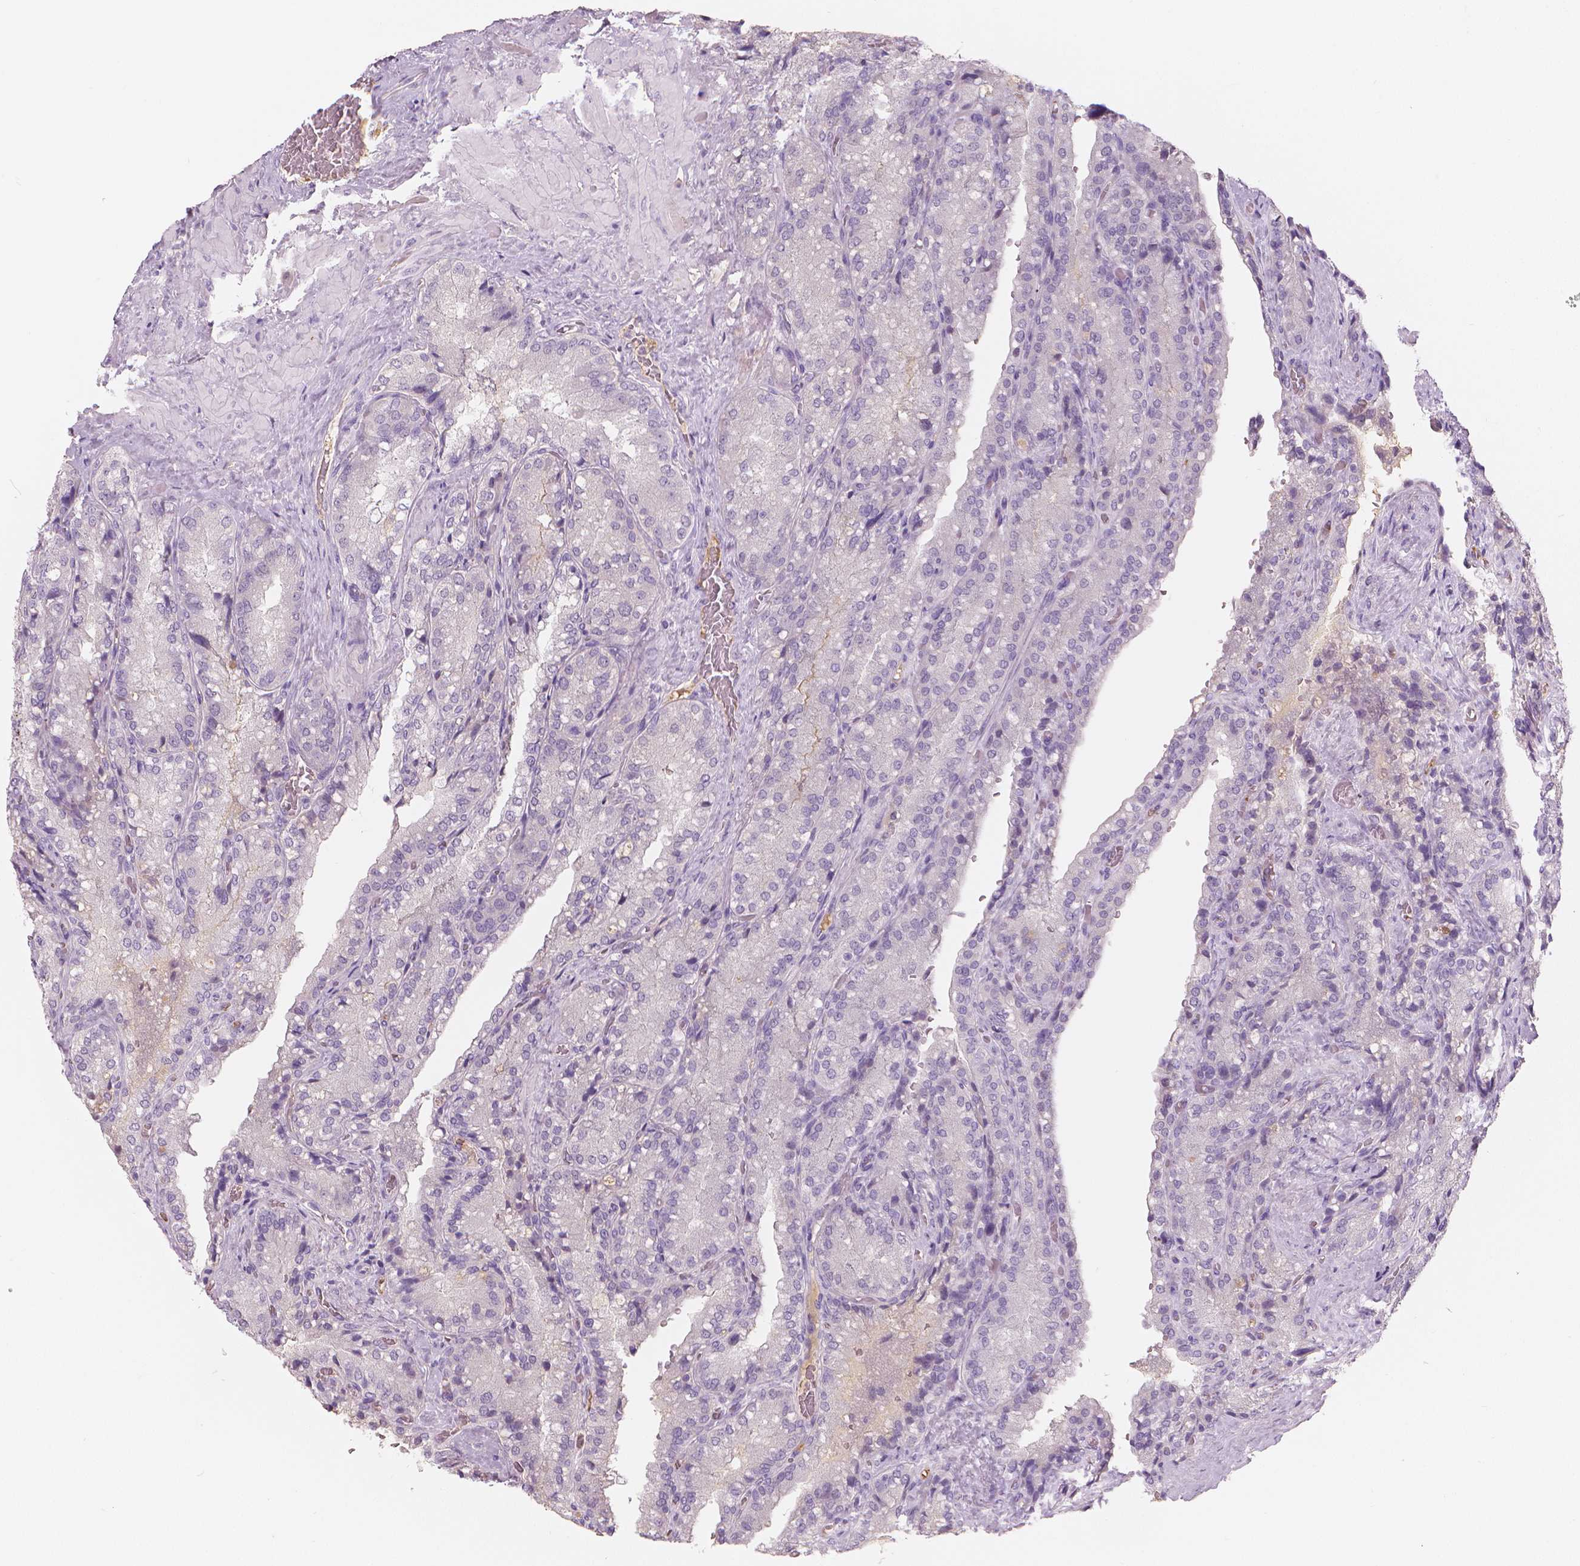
{"staining": {"intensity": "negative", "quantity": "none", "location": "none"}, "tissue": "seminal vesicle", "cell_type": "Glandular cells", "image_type": "normal", "snomed": [{"axis": "morphology", "description": "Normal tissue, NOS"}, {"axis": "topography", "description": "Seminal veicle"}], "caption": "This is an IHC micrograph of benign human seminal vesicle. There is no positivity in glandular cells.", "gene": "APOA4", "patient": {"sex": "male", "age": 57}}